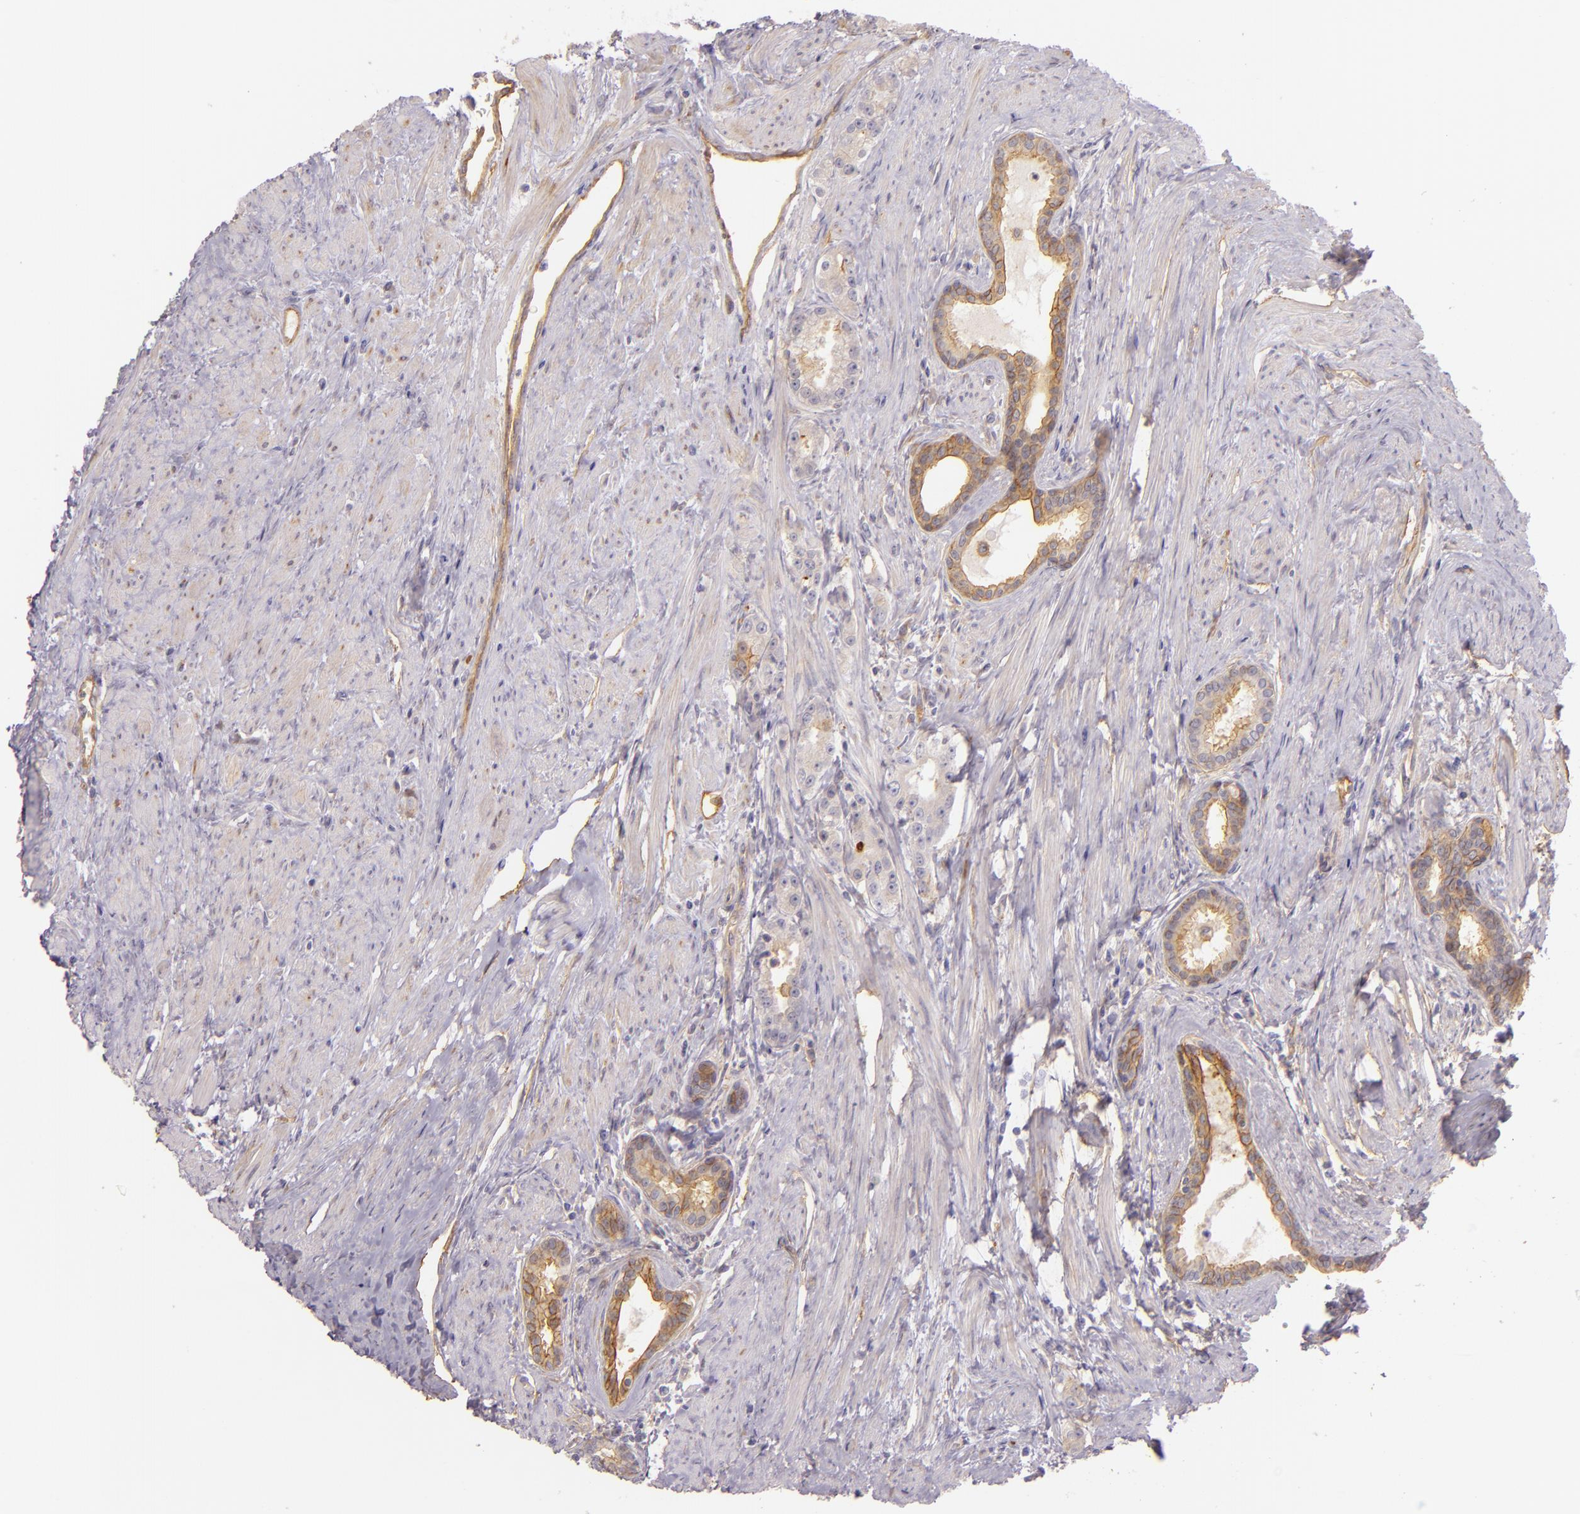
{"staining": {"intensity": "moderate", "quantity": "<25%", "location": "cytoplasmic/membranous"}, "tissue": "prostate cancer", "cell_type": "Tumor cells", "image_type": "cancer", "snomed": [{"axis": "morphology", "description": "Adenocarcinoma, Medium grade"}, {"axis": "topography", "description": "Prostate"}], "caption": "Immunohistochemistry (DAB (3,3'-diaminobenzidine)) staining of human prostate adenocarcinoma (medium-grade) exhibits moderate cytoplasmic/membranous protein positivity in about <25% of tumor cells. The staining was performed using DAB, with brown indicating positive protein expression. Nuclei are stained blue with hematoxylin.", "gene": "CTSF", "patient": {"sex": "male", "age": 72}}